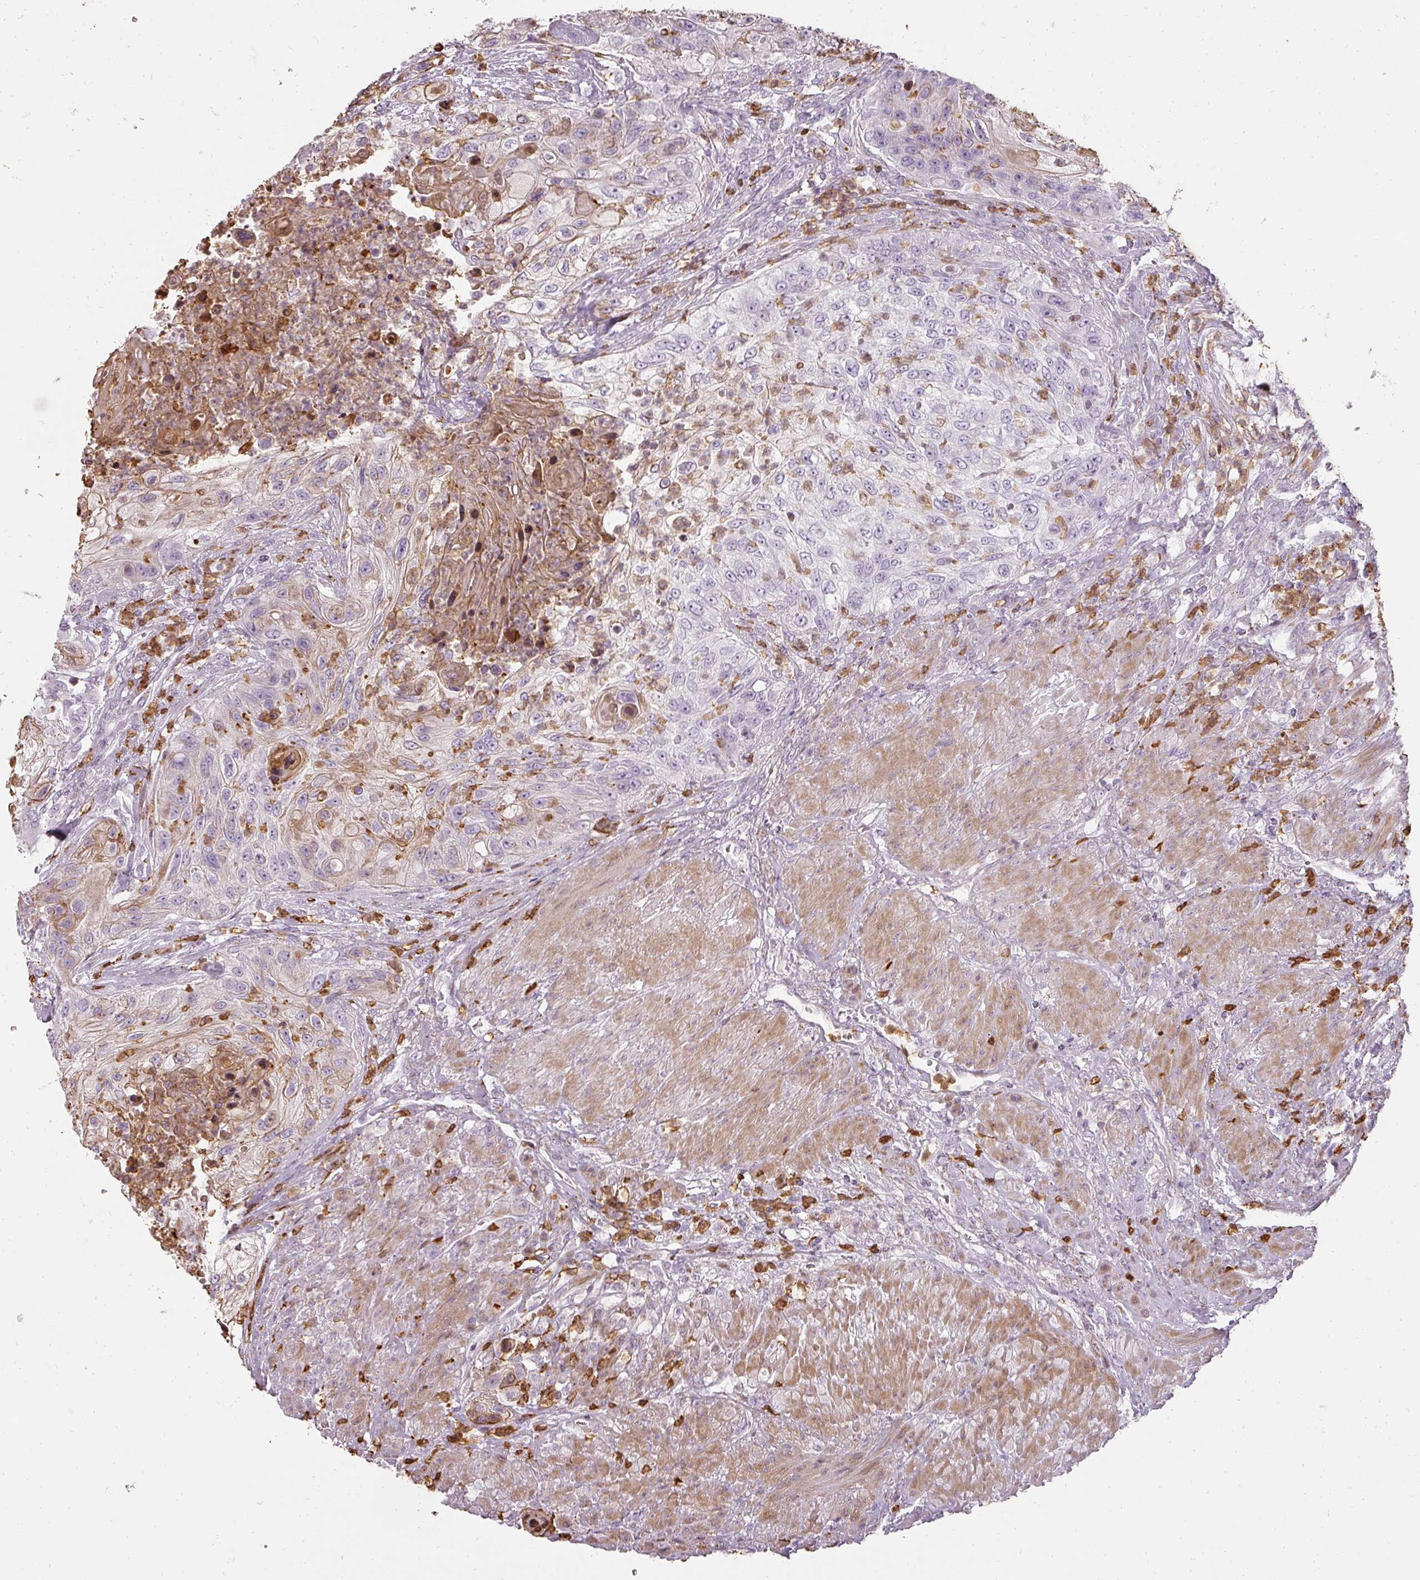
{"staining": {"intensity": "moderate", "quantity": "<25%", "location": "cytoplasmic/membranous"}, "tissue": "urothelial cancer", "cell_type": "Tumor cells", "image_type": "cancer", "snomed": [{"axis": "morphology", "description": "Urothelial carcinoma, High grade"}, {"axis": "topography", "description": "Urinary bladder"}], "caption": "Immunohistochemical staining of high-grade urothelial carcinoma demonstrates moderate cytoplasmic/membranous protein expression in about <25% of tumor cells. (DAB = brown stain, brightfield microscopy at high magnification).", "gene": "BIK", "patient": {"sex": "female", "age": 60}}